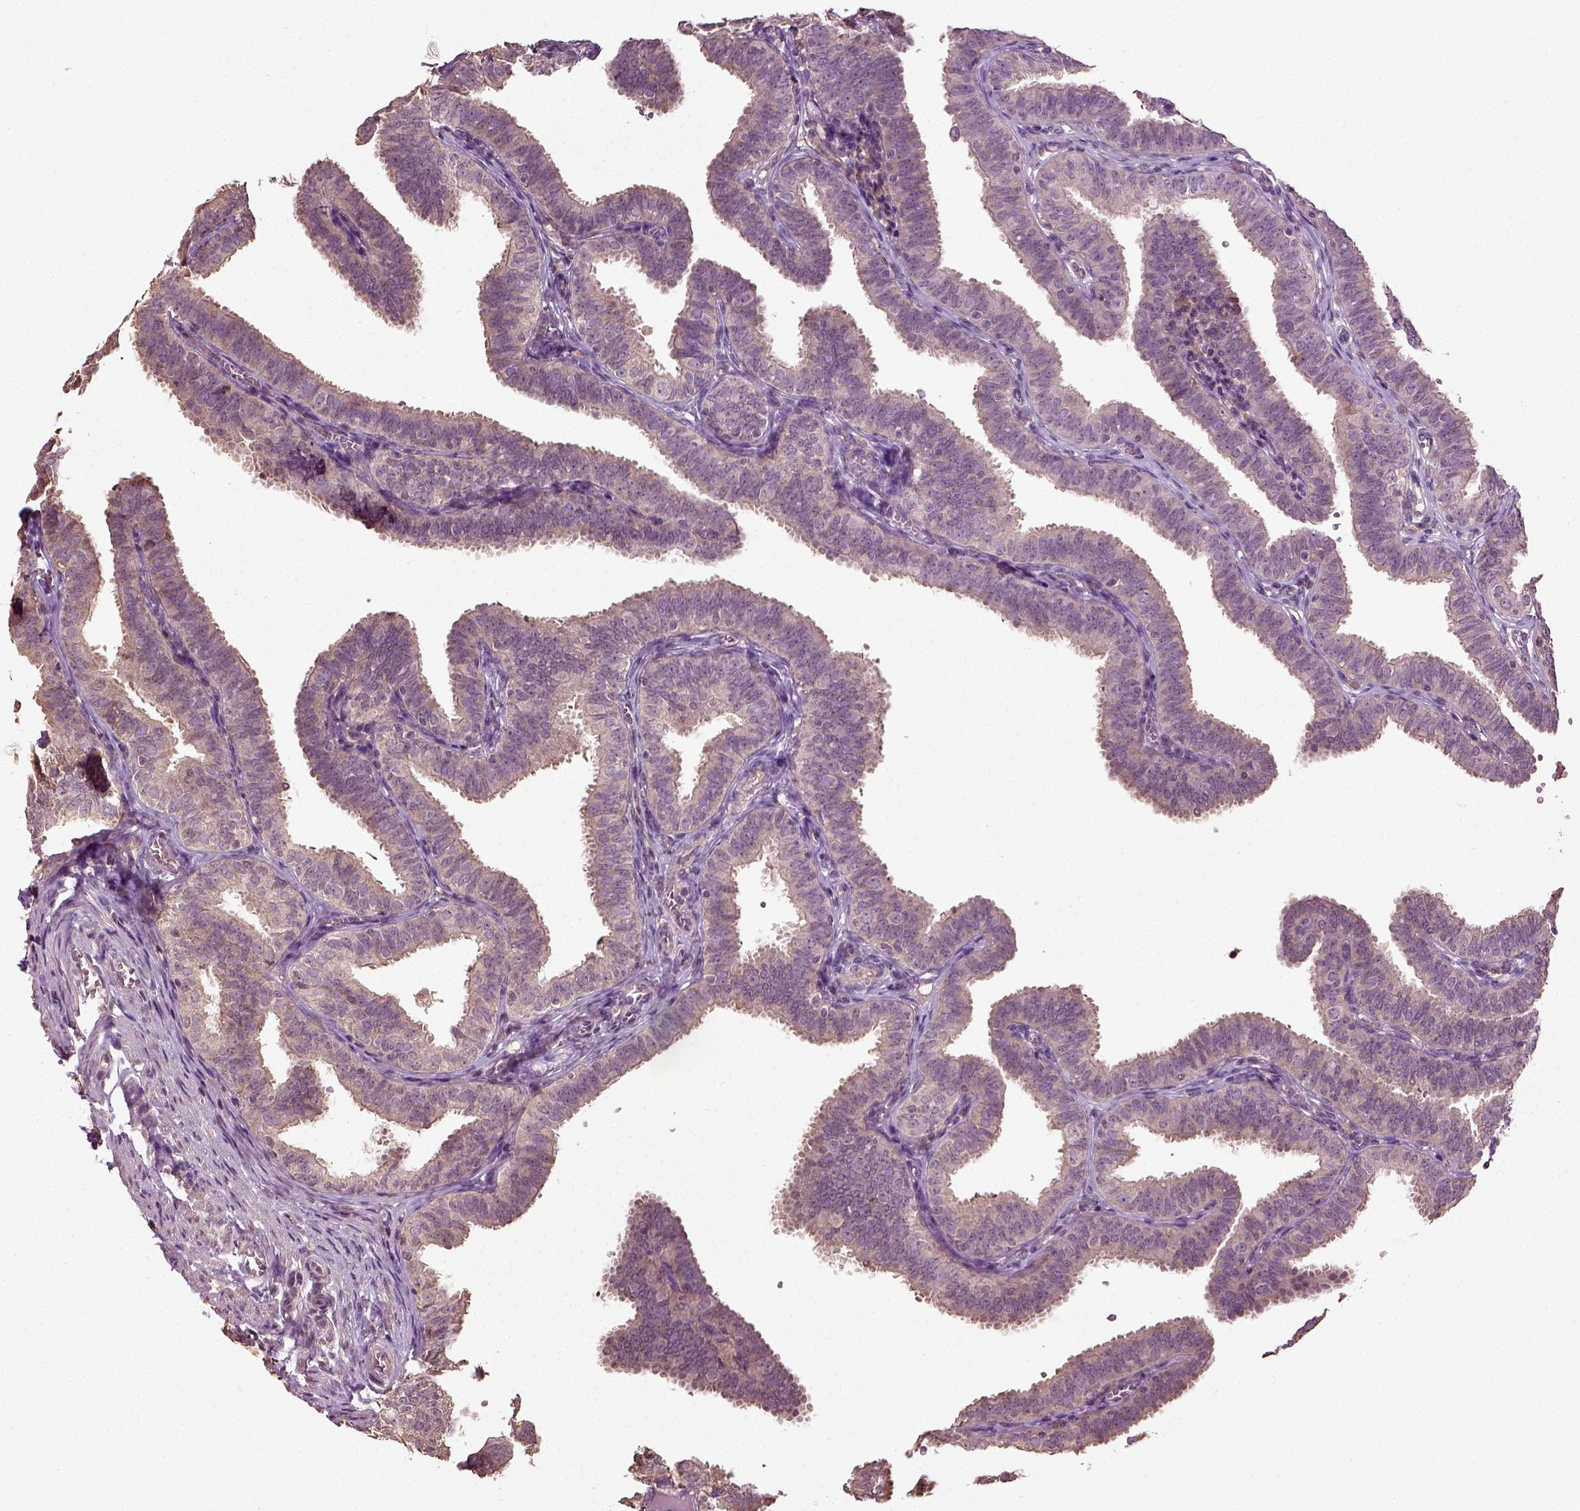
{"staining": {"intensity": "weak", "quantity": "25%-75%", "location": "cytoplasmic/membranous"}, "tissue": "fallopian tube", "cell_type": "Glandular cells", "image_type": "normal", "snomed": [{"axis": "morphology", "description": "Normal tissue, NOS"}, {"axis": "topography", "description": "Fallopian tube"}], "caption": "Immunohistochemical staining of normal fallopian tube exhibits 25%-75% levels of weak cytoplasmic/membranous protein positivity in about 25%-75% of glandular cells. The staining was performed using DAB (3,3'-diaminobenzidine) to visualize the protein expression in brown, while the nuclei were stained in blue with hematoxylin (Magnification: 20x).", "gene": "ERV3", "patient": {"sex": "female", "age": 25}}